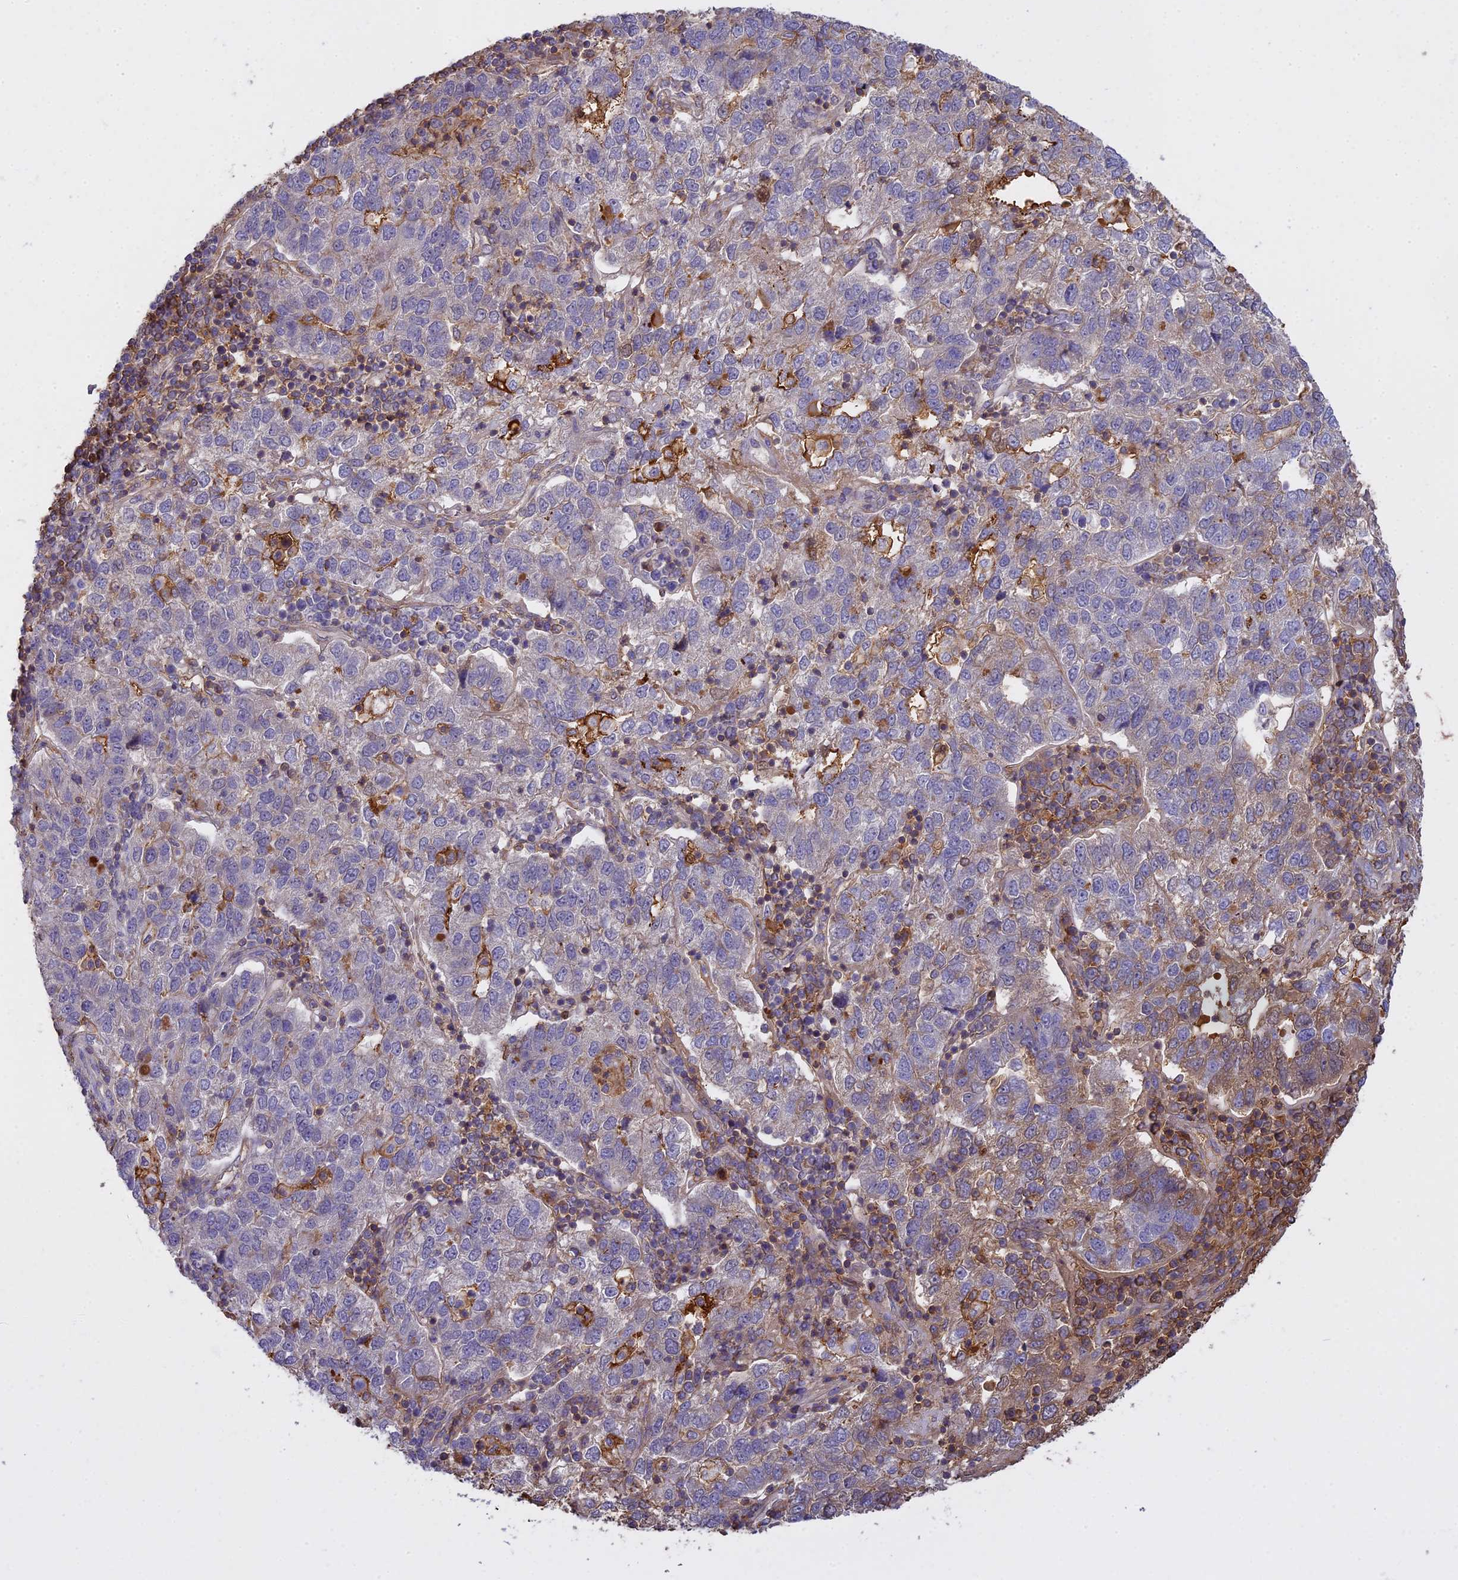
{"staining": {"intensity": "weak", "quantity": "<25%", "location": "cytoplasmic/membranous"}, "tissue": "pancreatic cancer", "cell_type": "Tumor cells", "image_type": "cancer", "snomed": [{"axis": "morphology", "description": "Adenocarcinoma, NOS"}, {"axis": "topography", "description": "Pancreas"}], "caption": "Tumor cells show no significant protein staining in pancreatic adenocarcinoma.", "gene": "CFAP119", "patient": {"sex": "female", "age": 61}}